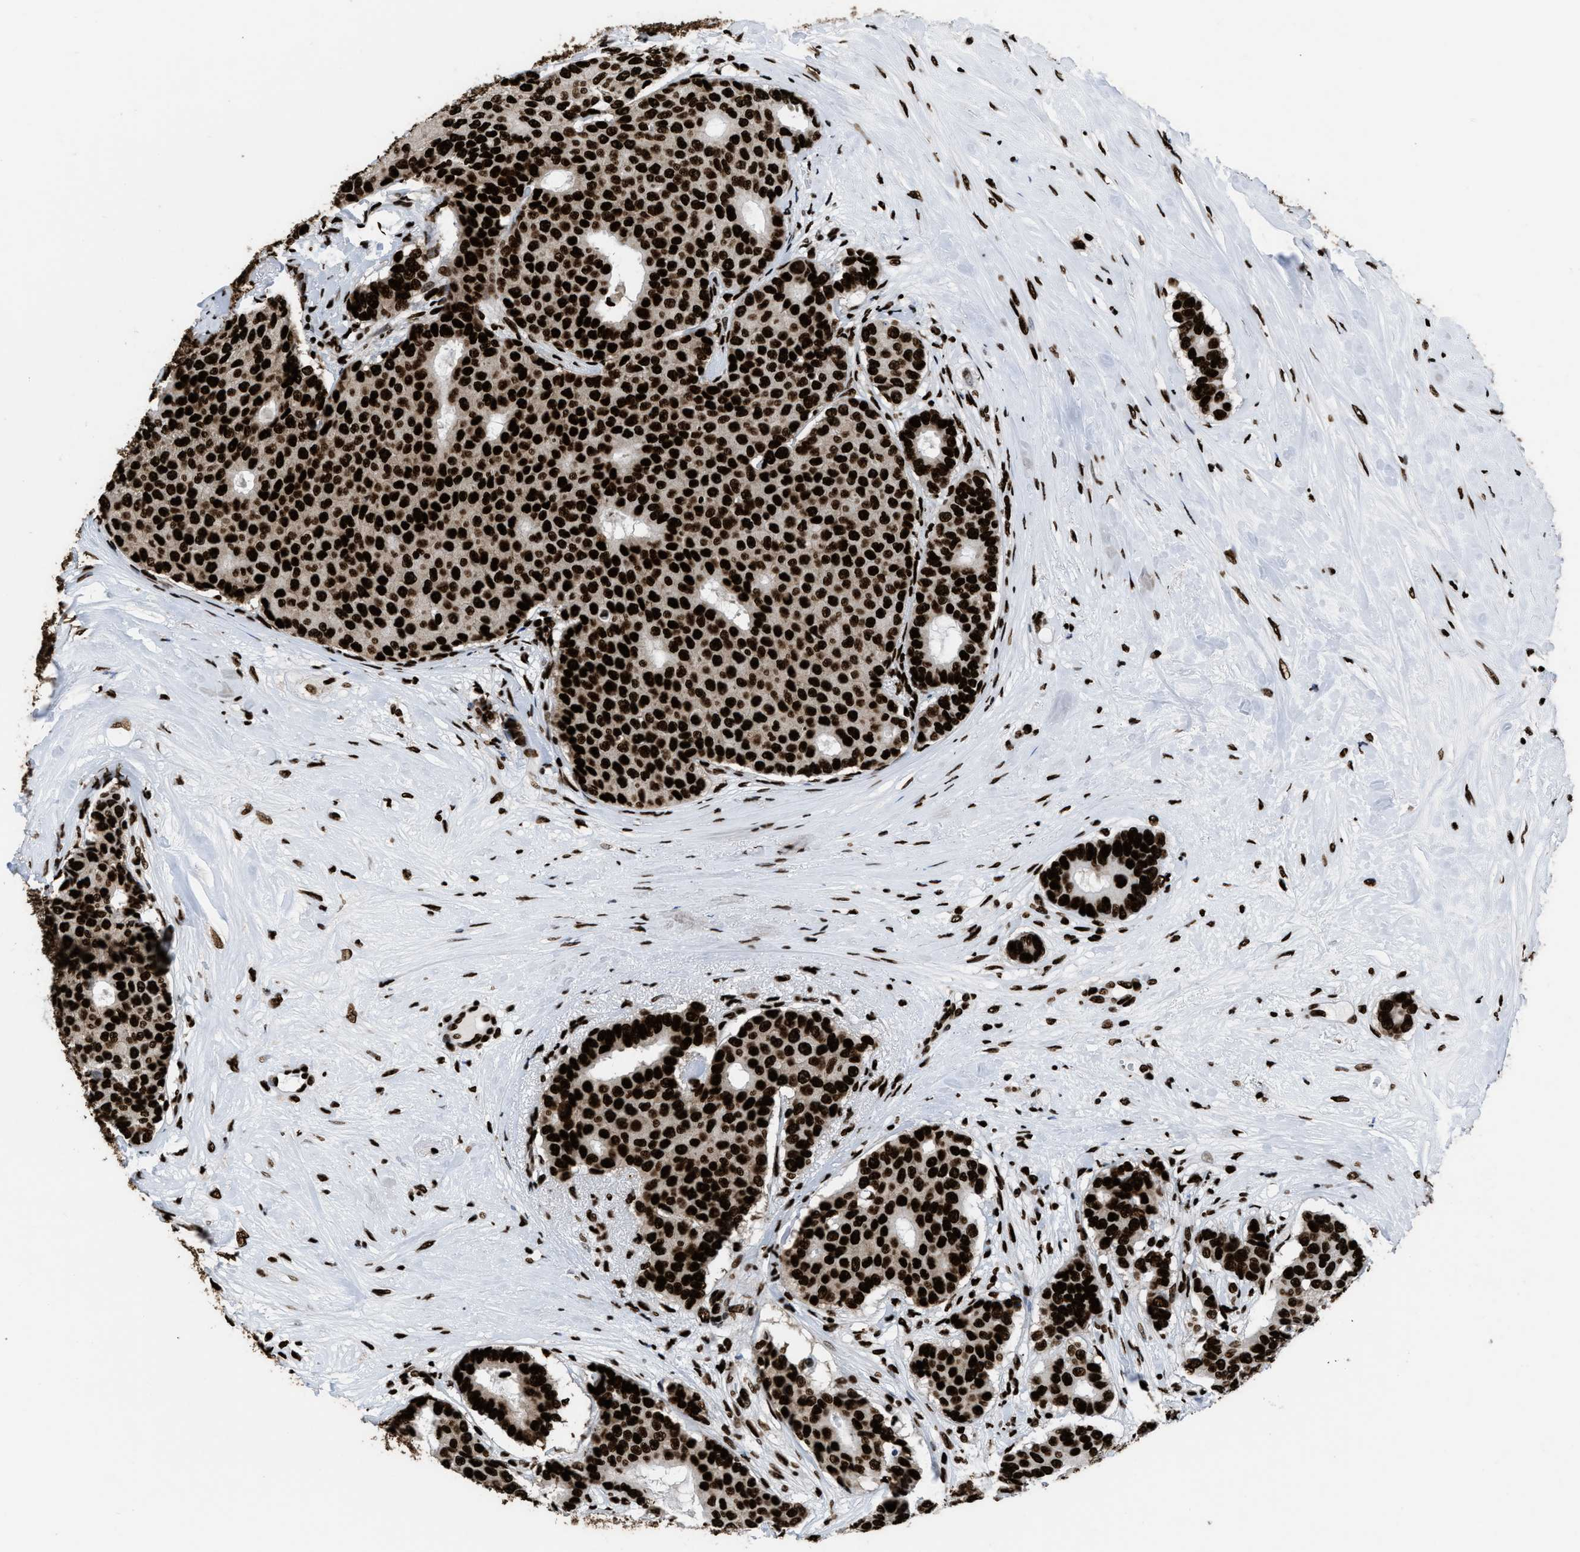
{"staining": {"intensity": "strong", "quantity": ">75%", "location": "nuclear"}, "tissue": "breast cancer", "cell_type": "Tumor cells", "image_type": "cancer", "snomed": [{"axis": "morphology", "description": "Duct carcinoma"}, {"axis": "topography", "description": "Breast"}], "caption": "Breast cancer (invasive ductal carcinoma) stained with immunohistochemistry (IHC) displays strong nuclear staining in about >75% of tumor cells.", "gene": "HNRNPM", "patient": {"sex": "female", "age": 75}}